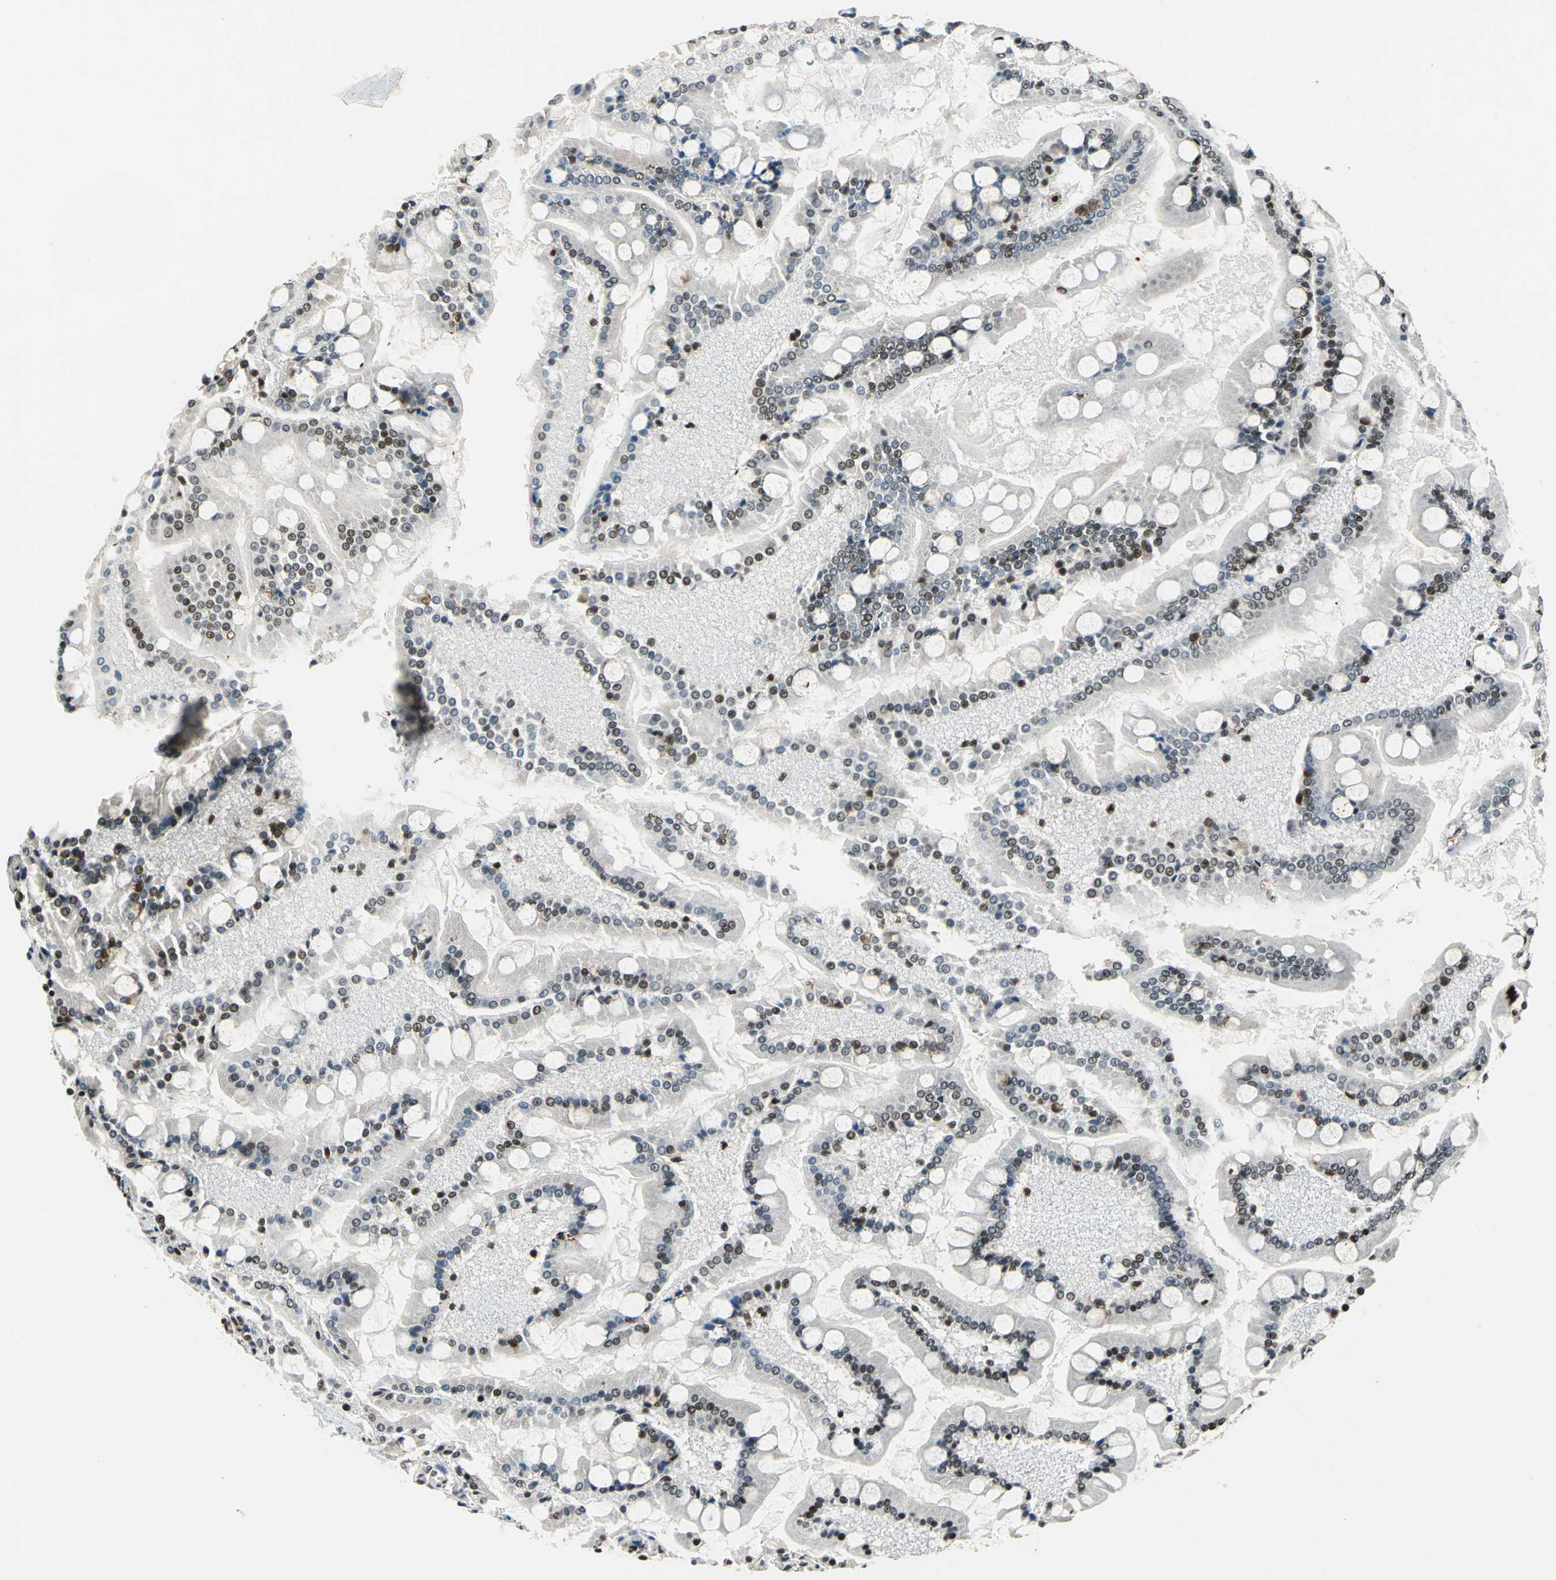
{"staining": {"intensity": "strong", "quantity": "25%-75%", "location": "nuclear"}, "tissue": "small intestine", "cell_type": "Glandular cells", "image_type": "normal", "snomed": [{"axis": "morphology", "description": "Normal tissue, NOS"}, {"axis": "topography", "description": "Small intestine"}], "caption": "Small intestine was stained to show a protein in brown. There is high levels of strong nuclear positivity in approximately 25%-75% of glandular cells. (DAB (3,3'-diaminobenzidine) IHC with brightfield microscopy, high magnification).", "gene": "BCLAF1", "patient": {"sex": "male", "age": 41}}